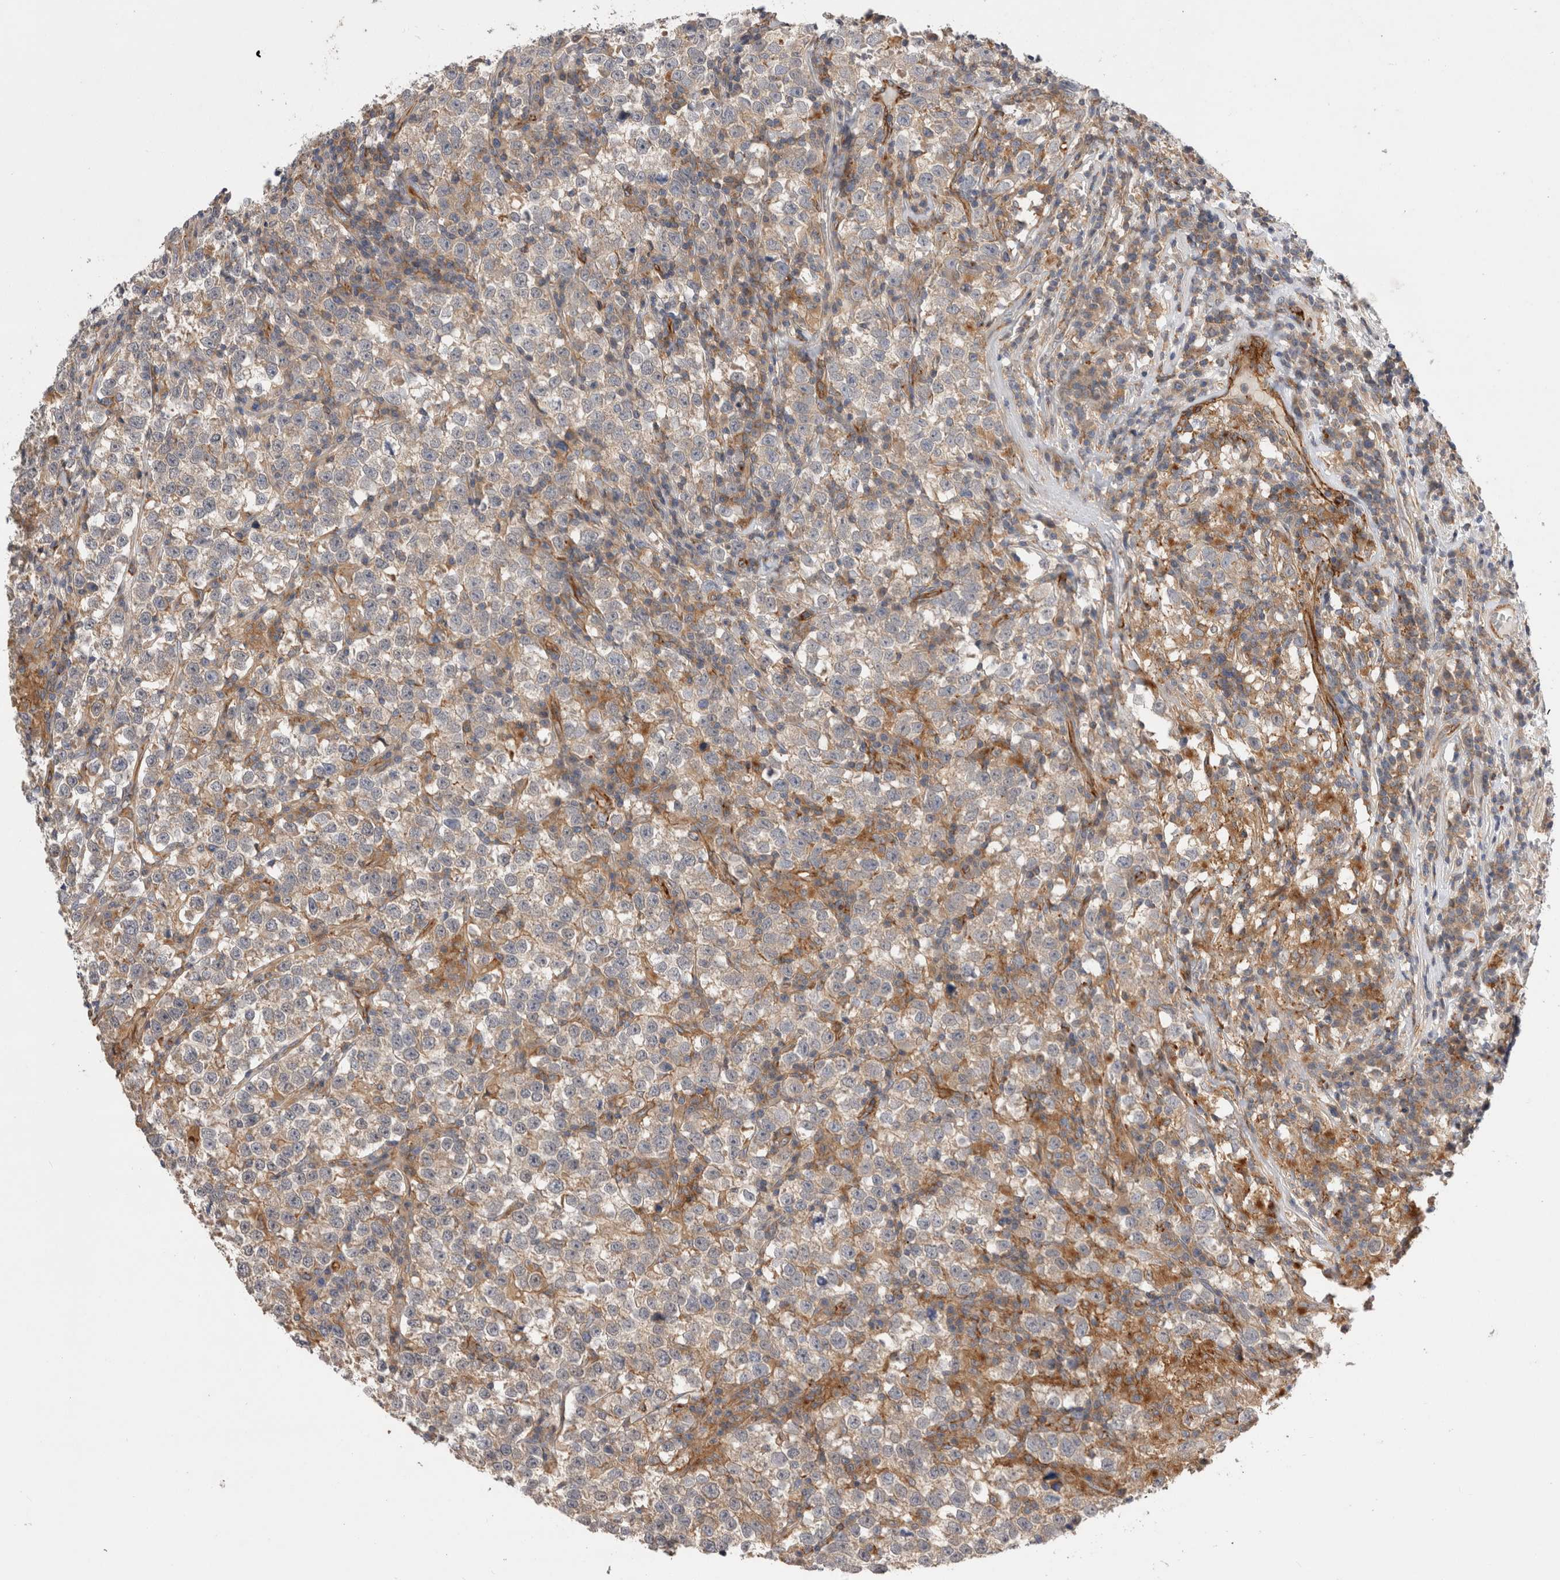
{"staining": {"intensity": "weak", "quantity": "<25%", "location": "cytoplasmic/membranous"}, "tissue": "testis cancer", "cell_type": "Tumor cells", "image_type": "cancer", "snomed": [{"axis": "morphology", "description": "Normal tissue, NOS"}, {"axis": "morphology", "description": "Seminoma, NOS"}, {"axis": "topography", "description": "Testis"}], "caption": "The micrograph exhibits no significant positivity in tumor cells of seminoma (testis).", "gene": "BNIP2", "patient": {"sex": "male", "age": 43}}